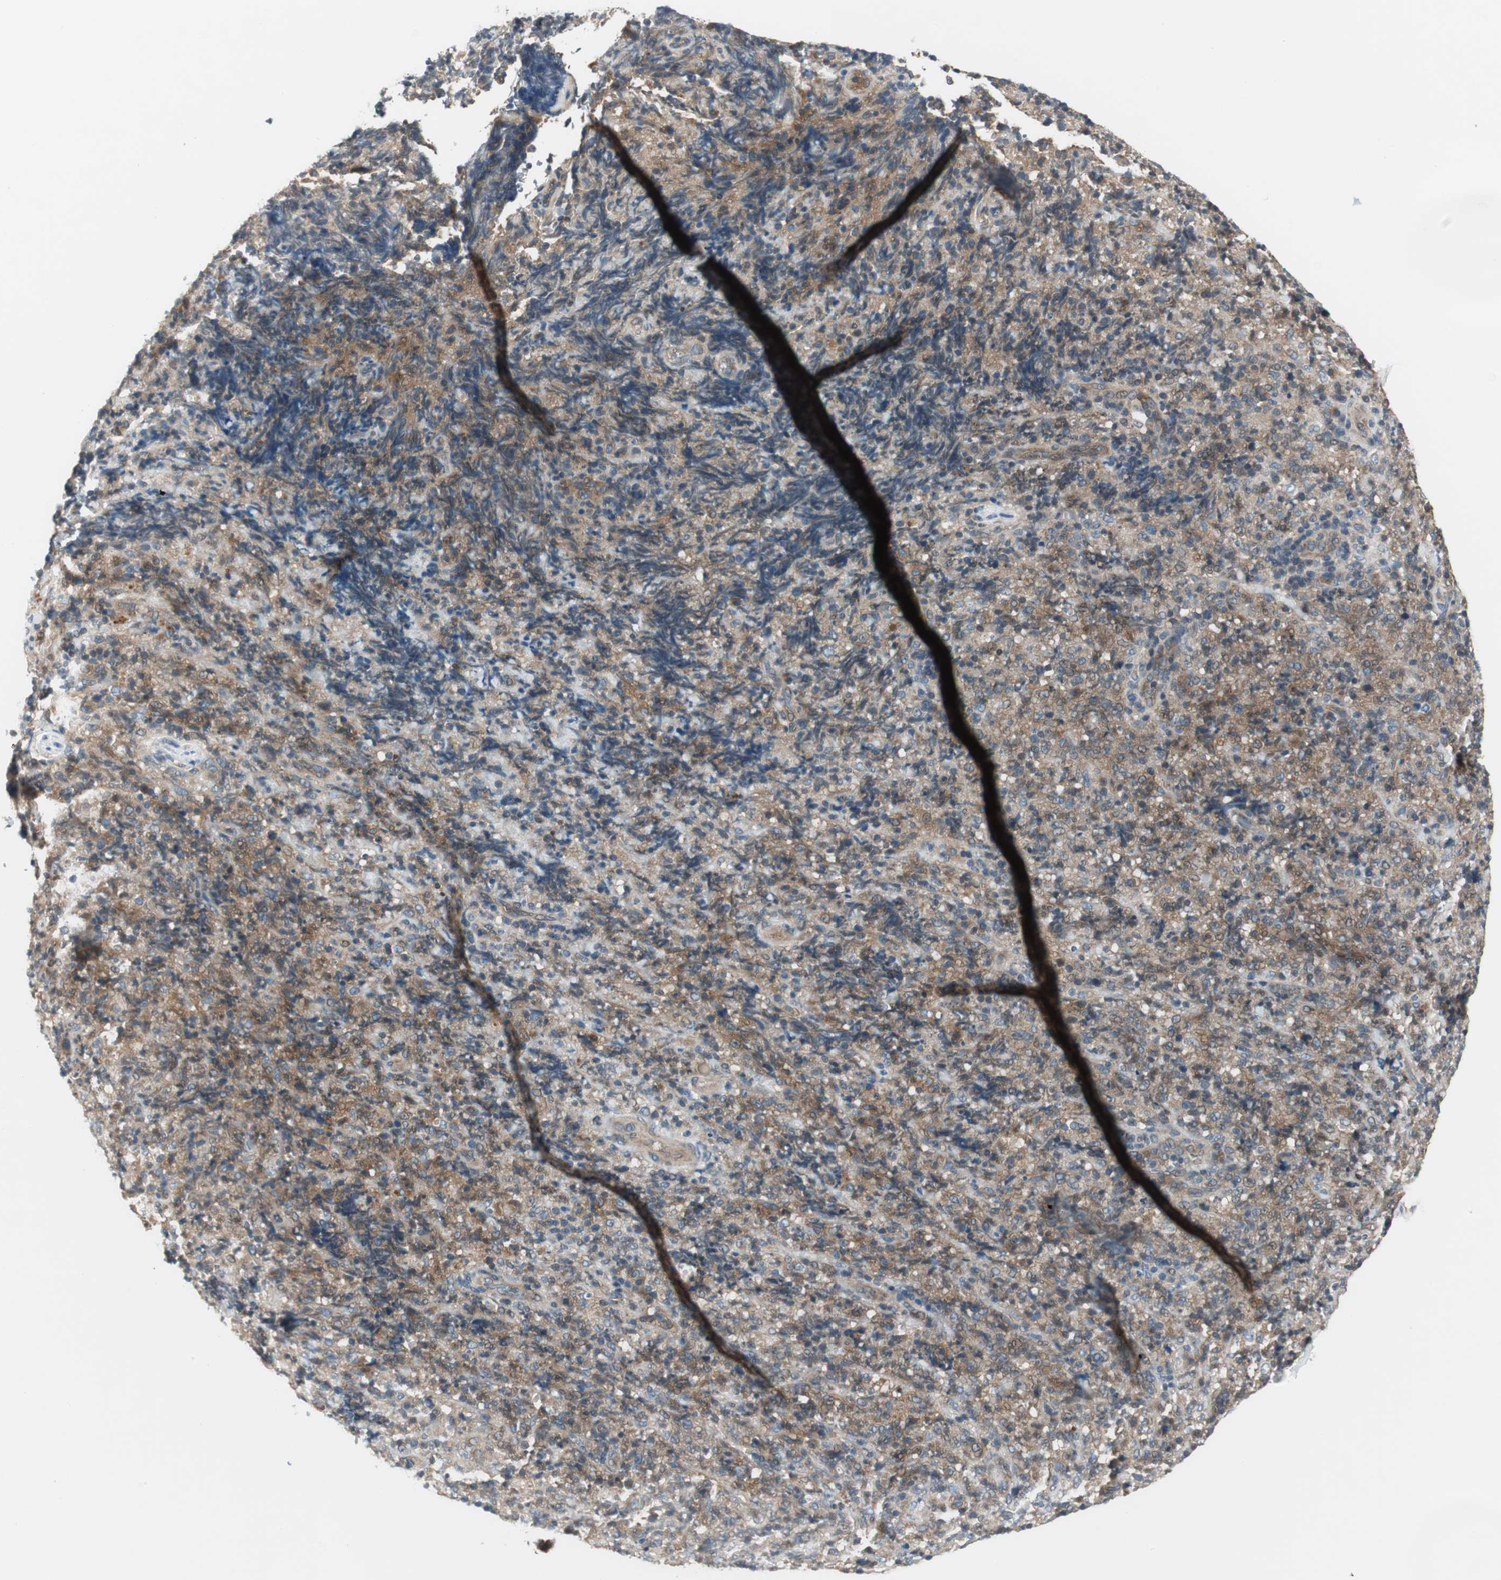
{"staining": {"intensity": "moderate", "quantity": ">75%", "location": "cytoplasmic/membranous"}, "tissue": "lymphoma", "cell_type": "Tumor cells", "image_type": "cancer", "snomed": [{"axis": "morphology", "description": "Malignant lymphoma, non-Hodgkin's type, High grade"}, {"axis": "topography", "description": "Tonsil"}], "caption": "Tumor cells show moderate cytoplasmic/membranous expression in about >75% of cells in lymphoma.", "gene": "PRKAA1", "patient": {"sex": "female", "age": 36}}